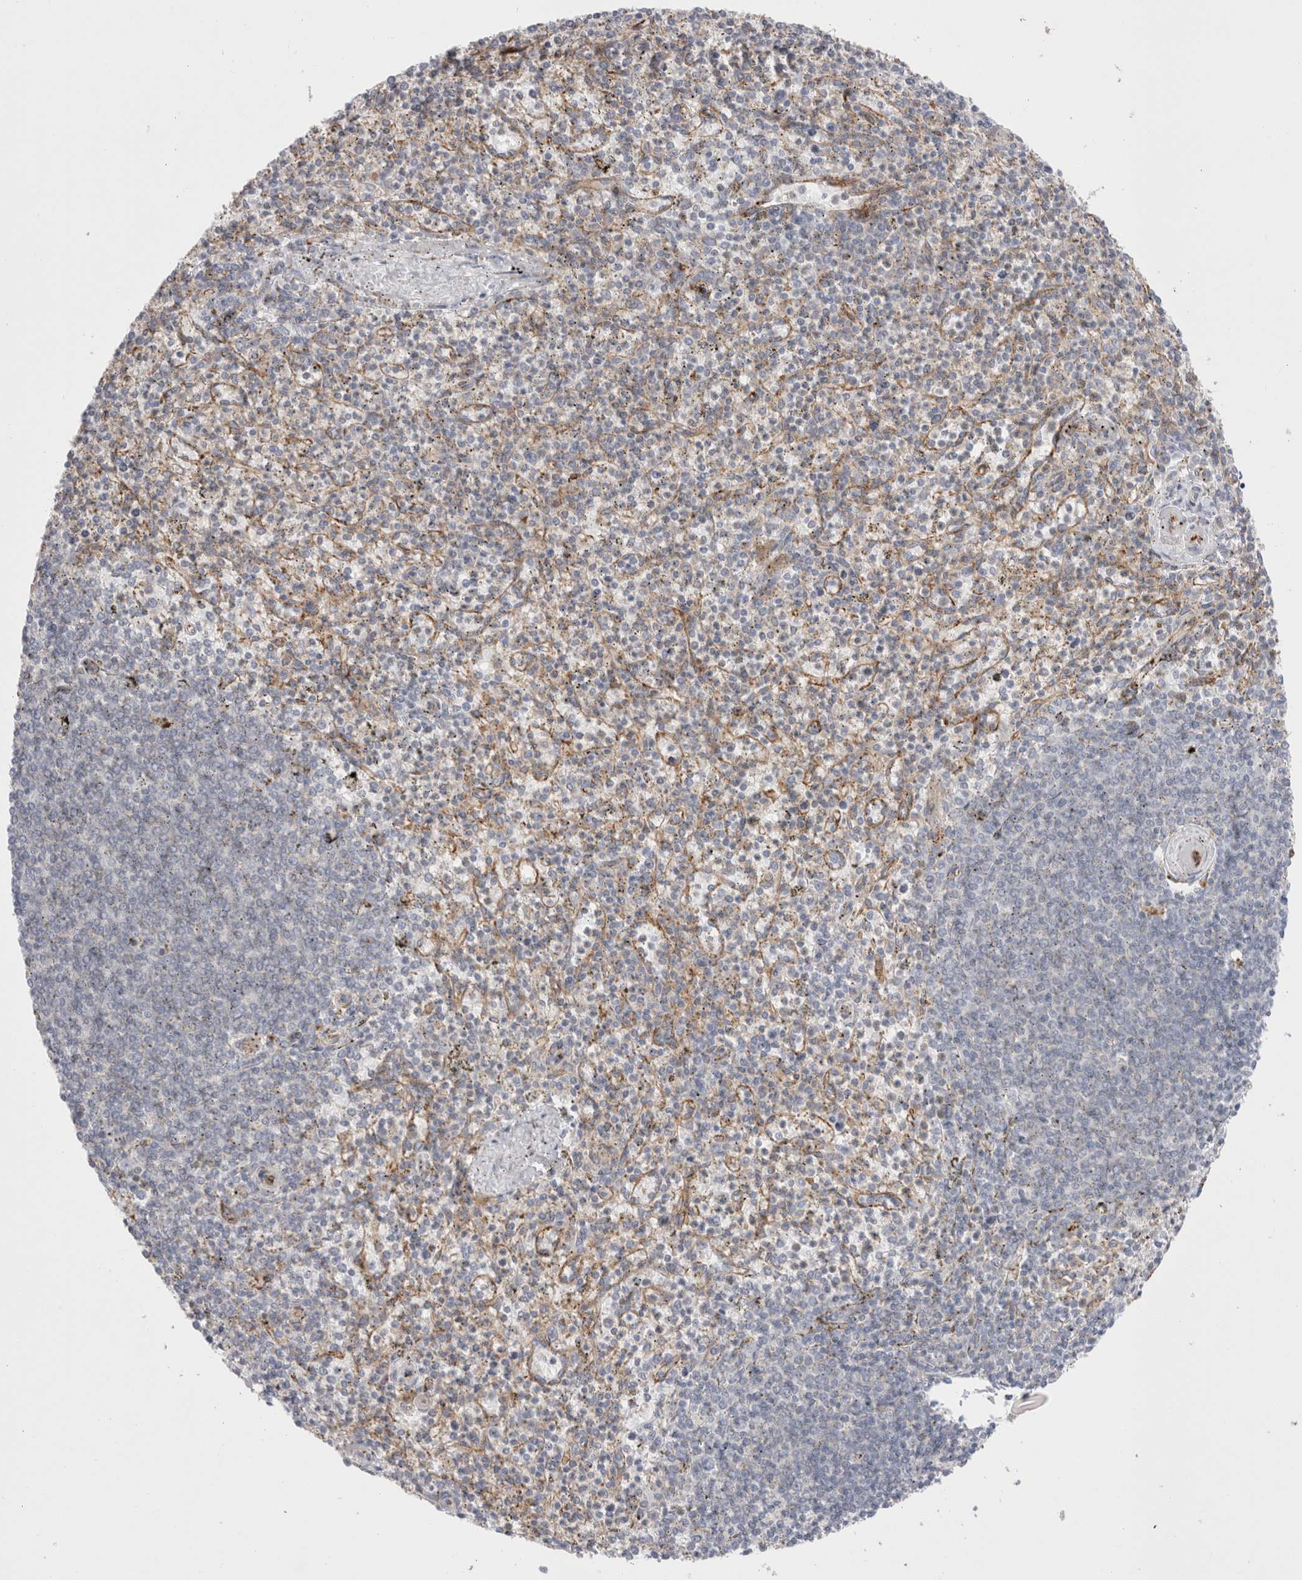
{"staining": {"intensity": "negative", "quantity": "none", "location": "none"}, "tissue": "spleen", "cell_type": "Cells in red pulp", "image_type": "normal", "snomed": [{"axis": "morphology", "description": "Normal tissue, NOS"}, {"axis": "topography", "description": "Spleen"}], "caption": "A high-resolution histopathology image shows immunohistochemistry (IHC) staining of unremarkable spleen, which demonstrates no significant expression in cells in red pulp.", "gene": "CNPY4", "patient": {"sex": "male", "age": 72}}